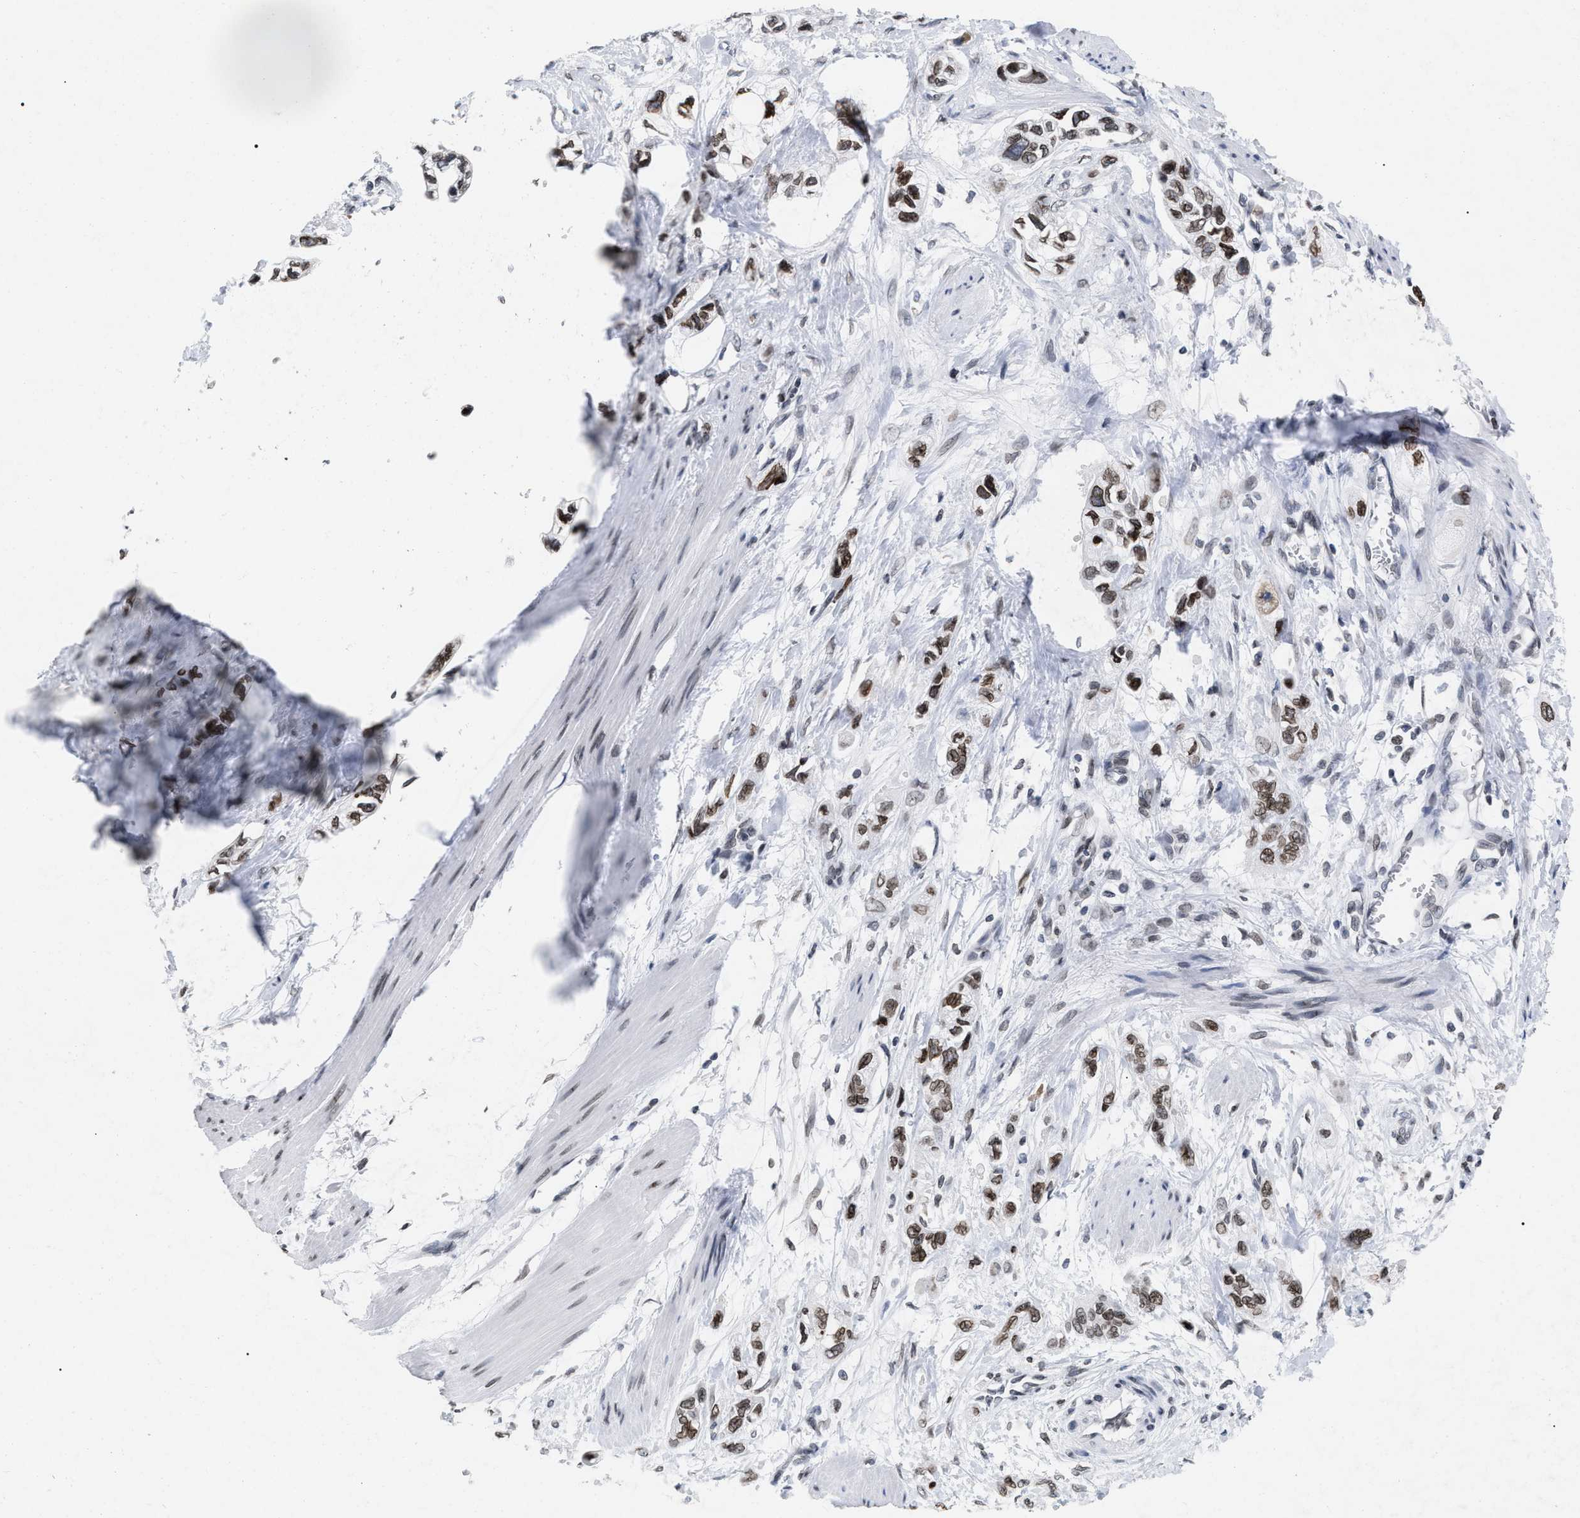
{"staining": {"intensity": "moderate", "quantity": ">75%", "location": "cytoplasmic/membranous,nuclear"}, "tissue": "pancreatic cancer", "cell_type": "Tumor cells", "image_type": "cancer", "snomed": [{"axis": "morphology", "description": "Adenocarcinoma, NOS"}, {"axis": "topography", "description": "Pancreas"}], "caption": "This micrograph demonstrates adenocarcinoma (pancreatic) stained with immunohistochemistry (IHC) to label a protein in brown. The cytoplasmic/membranous and nuclear of tumor cells show moderate positivity for the protein. Nuclei are counter-stained blue.", "gene": "TPR", "patient": {"sex": "male", "age": 74}}